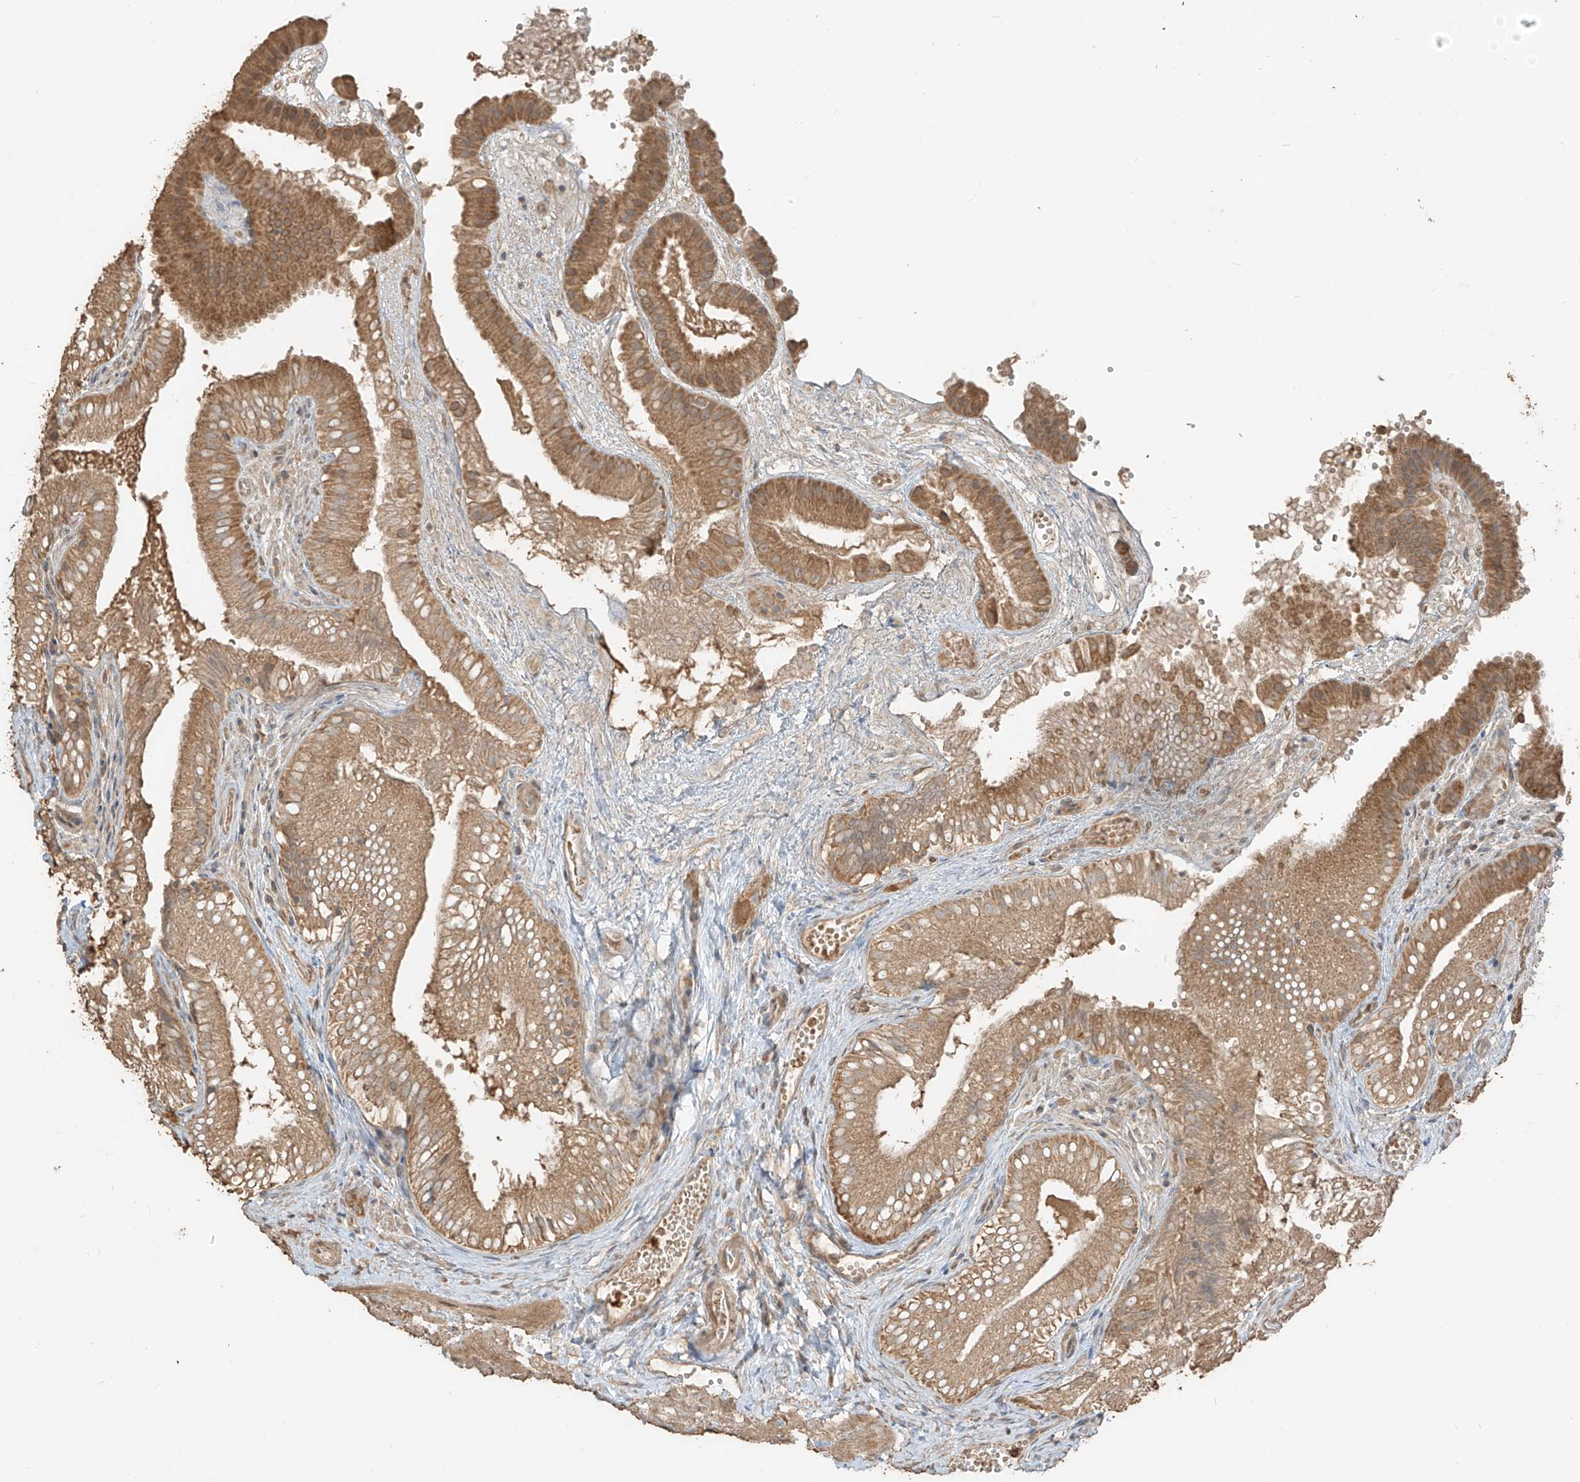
{"staining": {"intensity": "moderate", "quantity": ">75%", "location": "cytoplasmic/membranous"}, "tissue": "gallbladder", "cell_type": "Glandular cells", "image_type": "normal", "snomed": [{"axis": "morphology", "description": "Normal tissue, NOS"}, {"axis": "topography", "description": "Gallbladder"}], "caption": "This is a histology image of immunohistochemistry staining of benign gallbladder, which shows moderate staining in the cytoplasmic/membranous of glandular cells.", "gene": "RFTN2", "patient": {"sex": "female", "age": 30}}